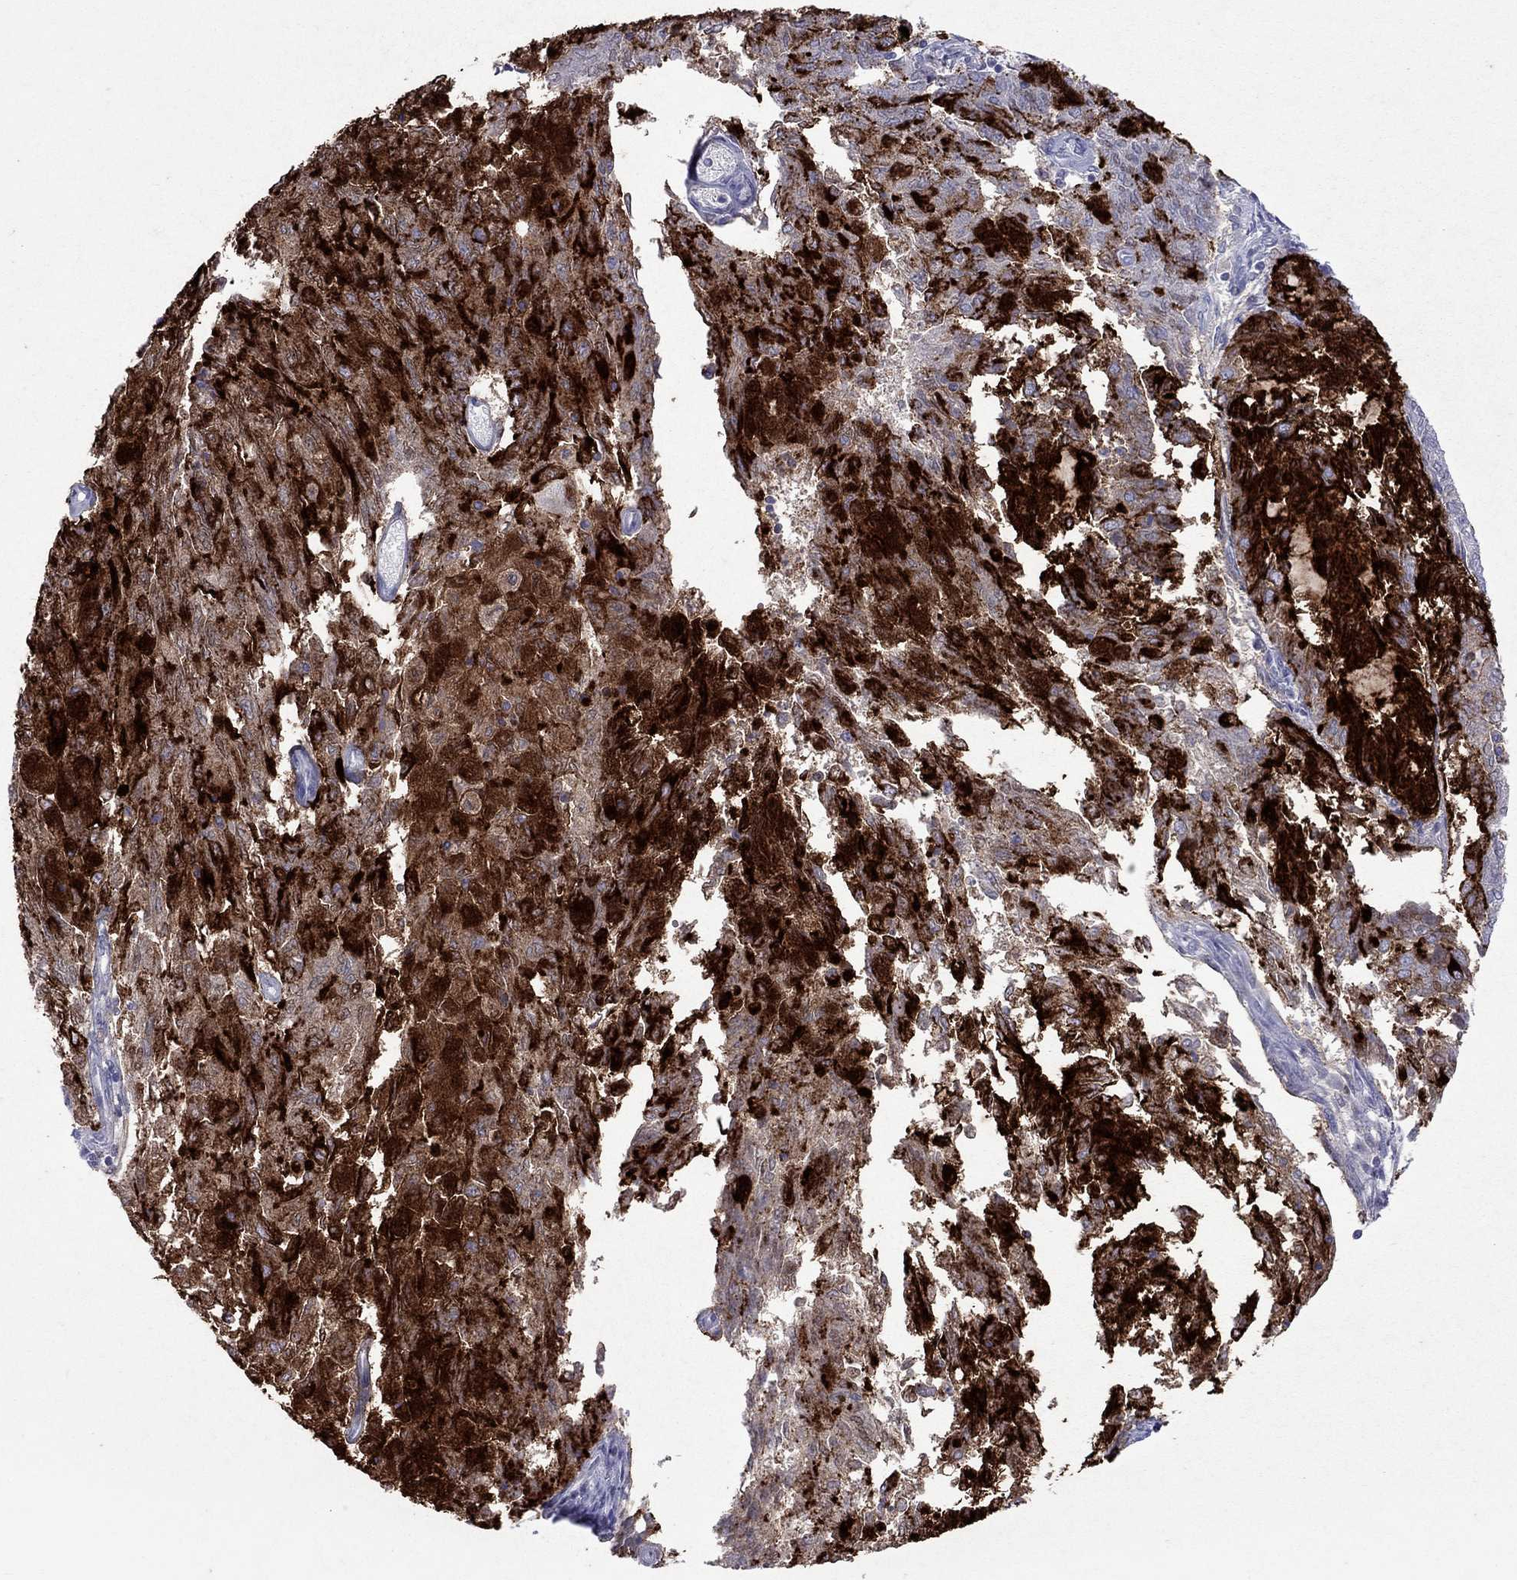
{"staining": {"intensity": "strong", "quantity": "25%-75%", "location": "cytoplasmic/membranous"}, "tissue": "endometrial cancer", "cell_type": "Tumor cells", "image_type": "cancer", "snomed": [{"axis": "morphology", "description": "Adenocarcinoma, NOS"}, {"axis": "topography", "description": "Endometrium"}], "caption": "Immunohistochemical staining of human endometrial adenocarcinoma shows high levels of strong cytoplasmic/membranous protein positivity in approximately 25%-75% of tumor cells.", "gene": "MUC16", "patient": {"sex": "female", "age": 82}}